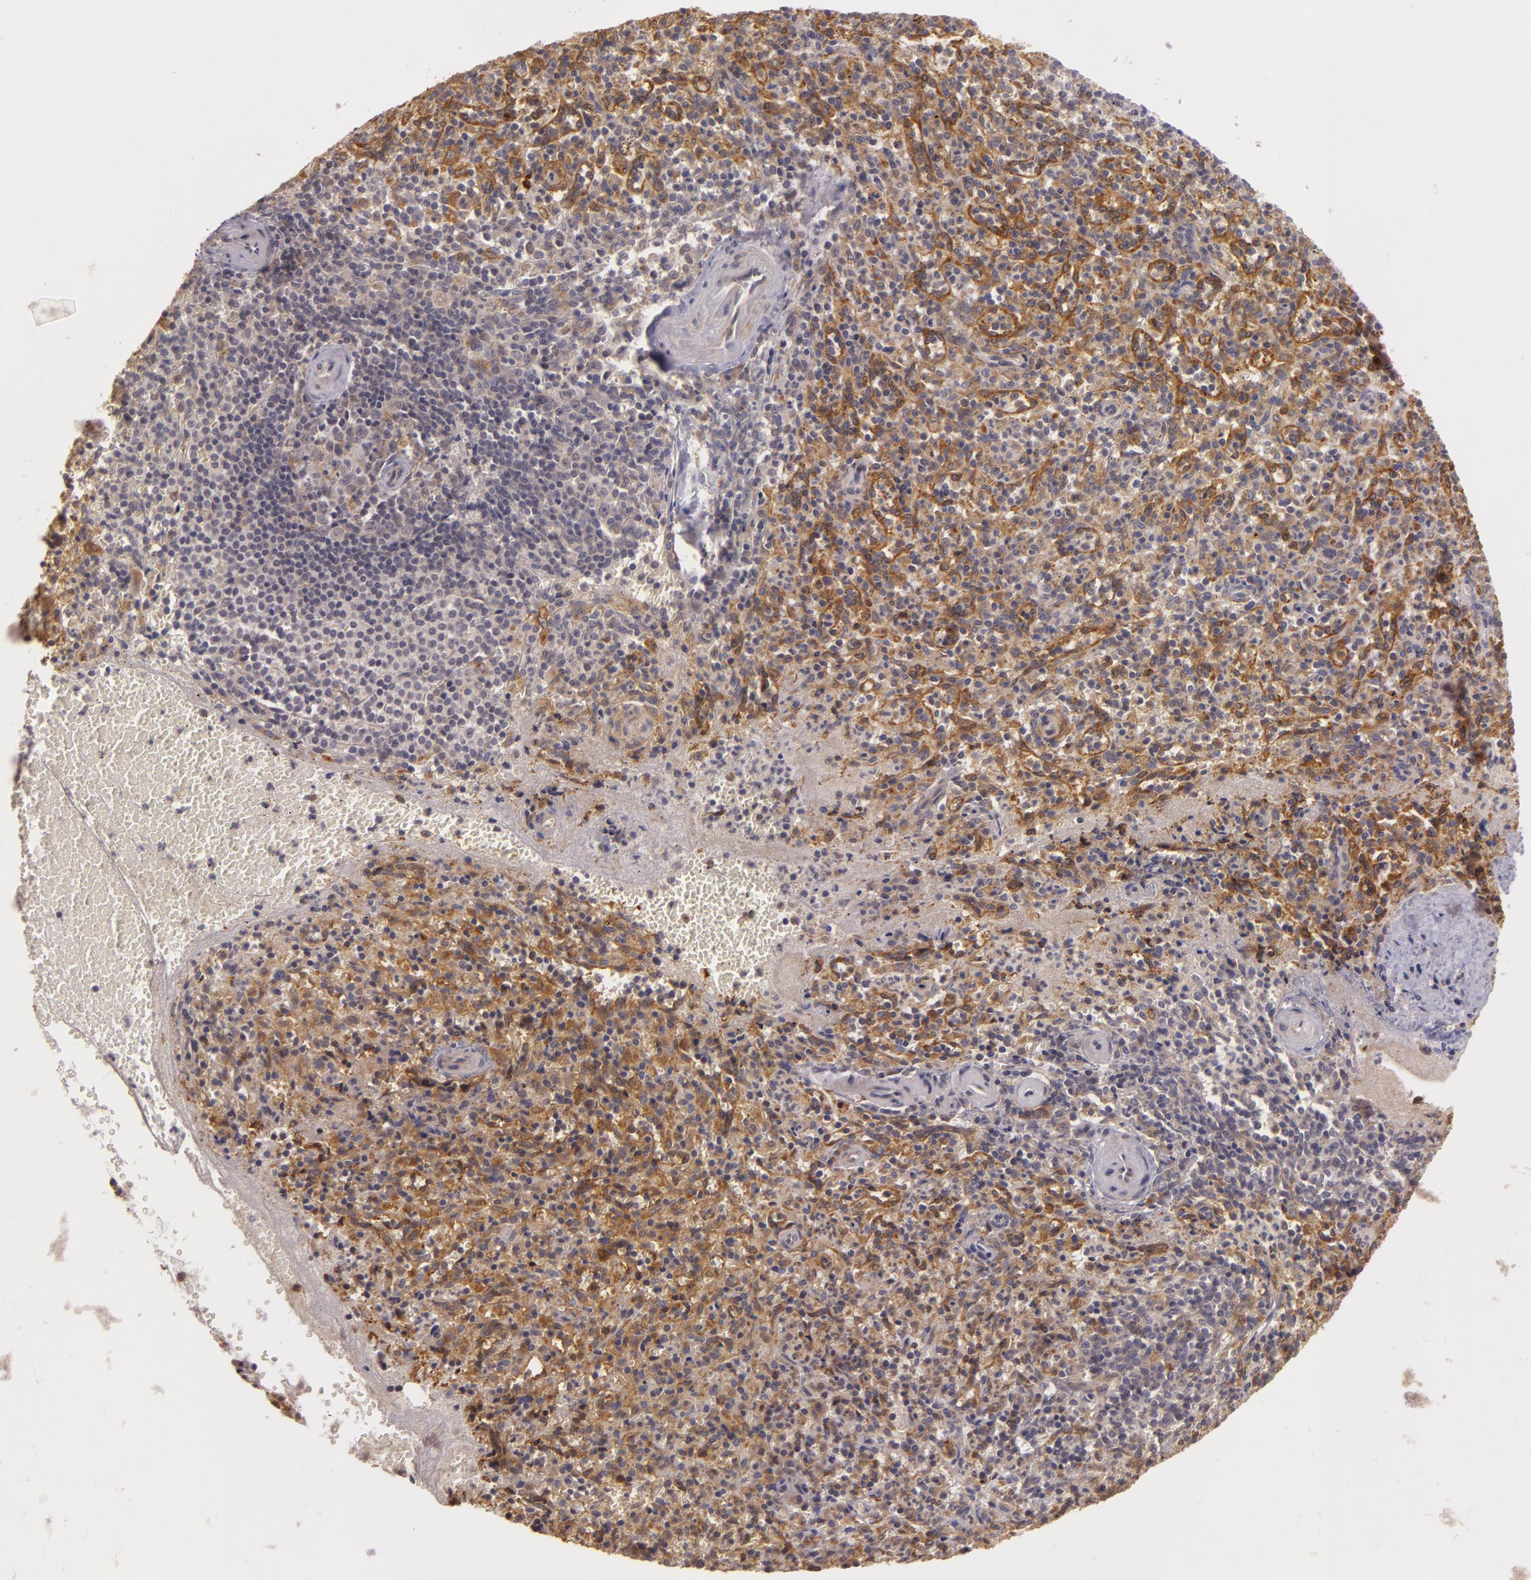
{"staining": {"intensity": "weak", "quantity": ">75%", "location": "cytoplasmic/membranous"}, "tissue": "spleen", "cell_type": "Cells in red pulp", "image_type": "normal", "snomed": [{"axis": "morphology", "description": "Normal tissue, NOS"}, {"axis": "topography", "description": "Spleen"}], "caption": "This is a micrograph of immunohistochemistry staining of normal spleen, which shows weak staining in the cytoplasmic/membranous of cells in red pulp.", "gene": "PPP1R3F", "patient": {"sex": "male", "age": 72}}